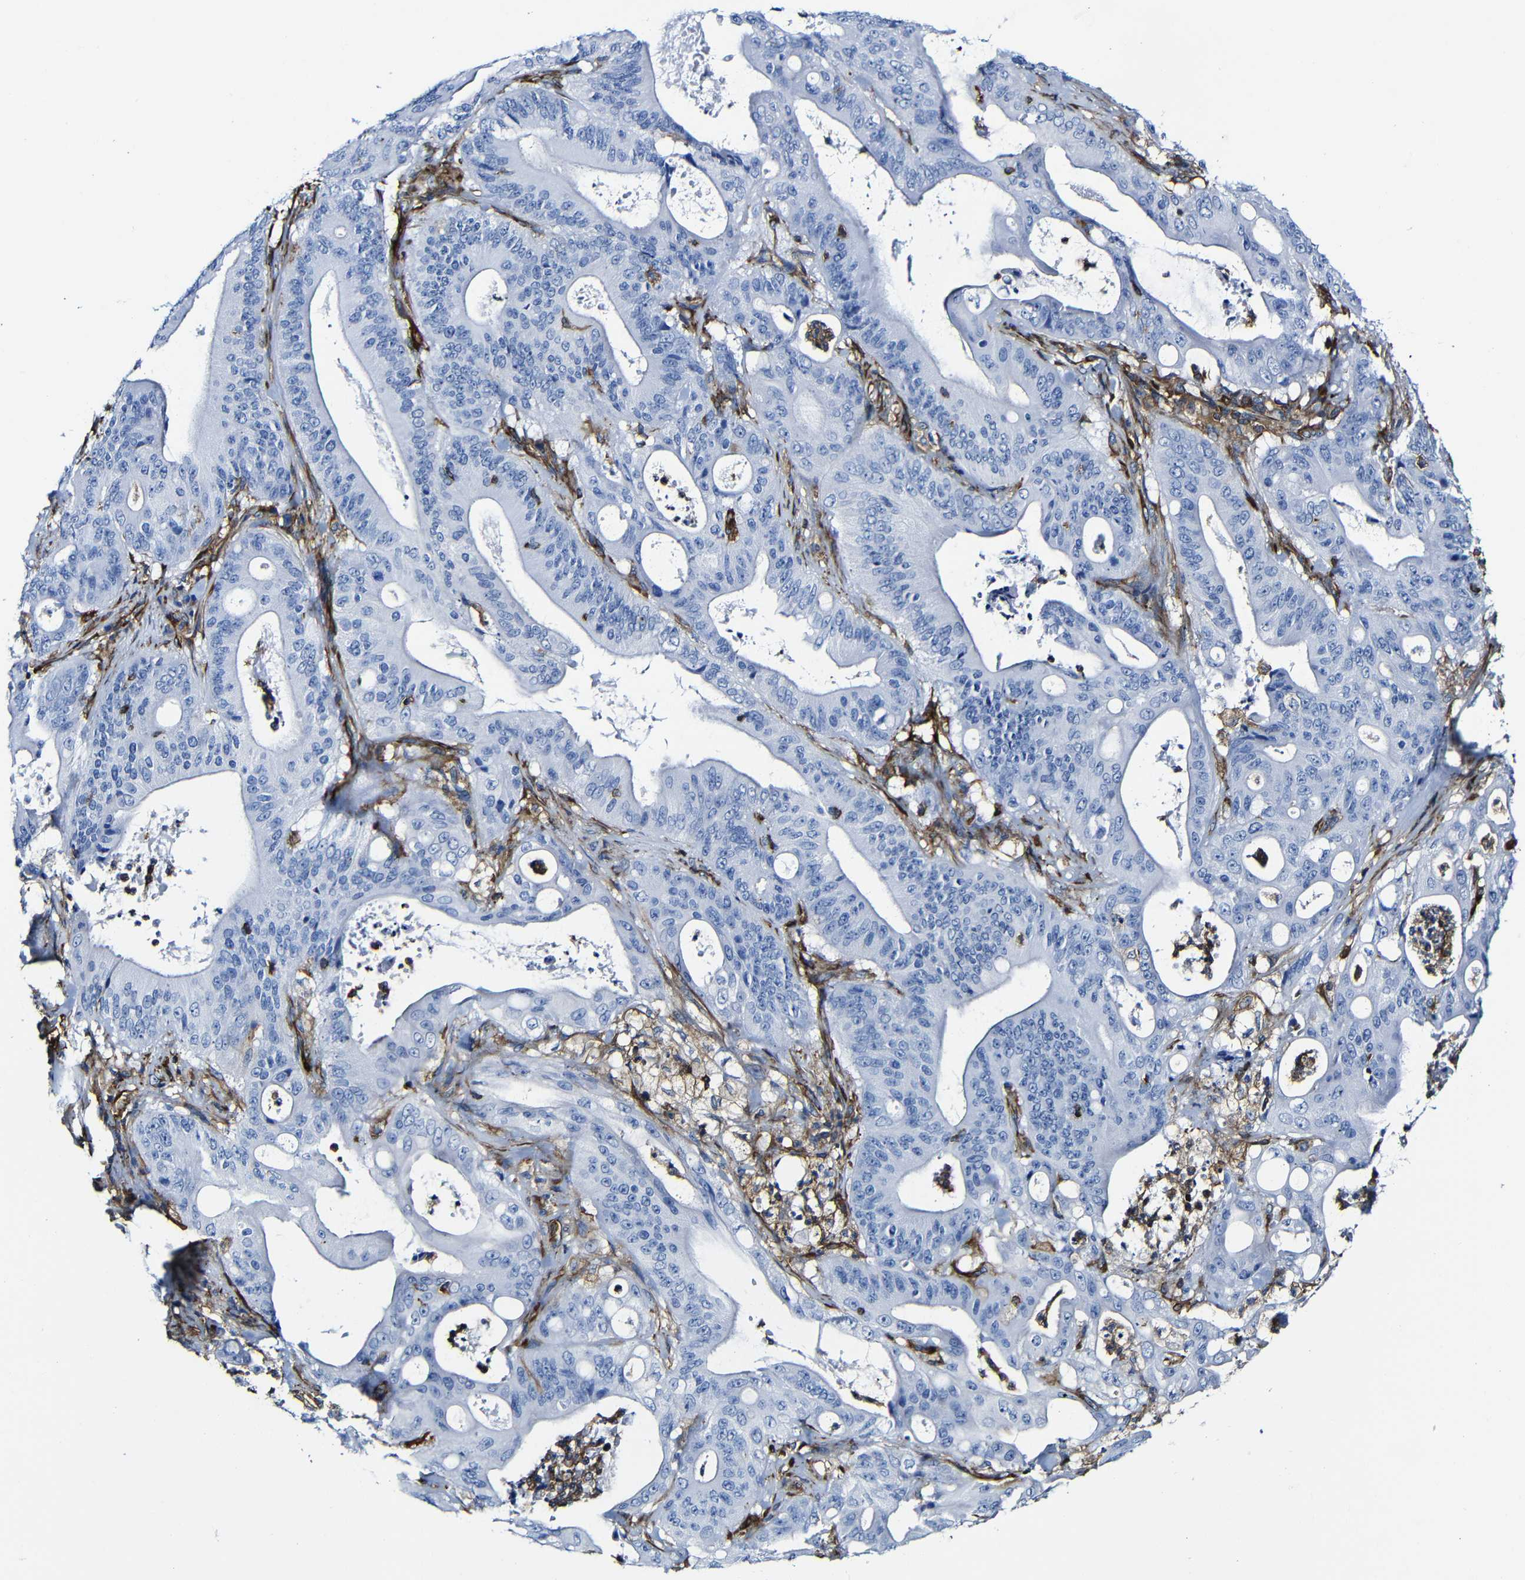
{"staining": {"intensity": "negative", "quantity": "none", "location": "none"}, "tissue": "pancreatic cancer", "cell_type": "Tumor cells", "image_type": "cancer", "snomed": [{"axis": "morphology", "description": "Normal tissue, NOS"}, {"axis": "topography", "description": "Lymph node"}], "caption": "The immunohistochemistry photomicrograph has no significant expression in tumor cells of pancreatic cancer tissue. (DAB (3,3'-diaminobenzidine) IHC, high magnification).", "gene": "MSN", "patient": {"sex": "male", "age": 62}}